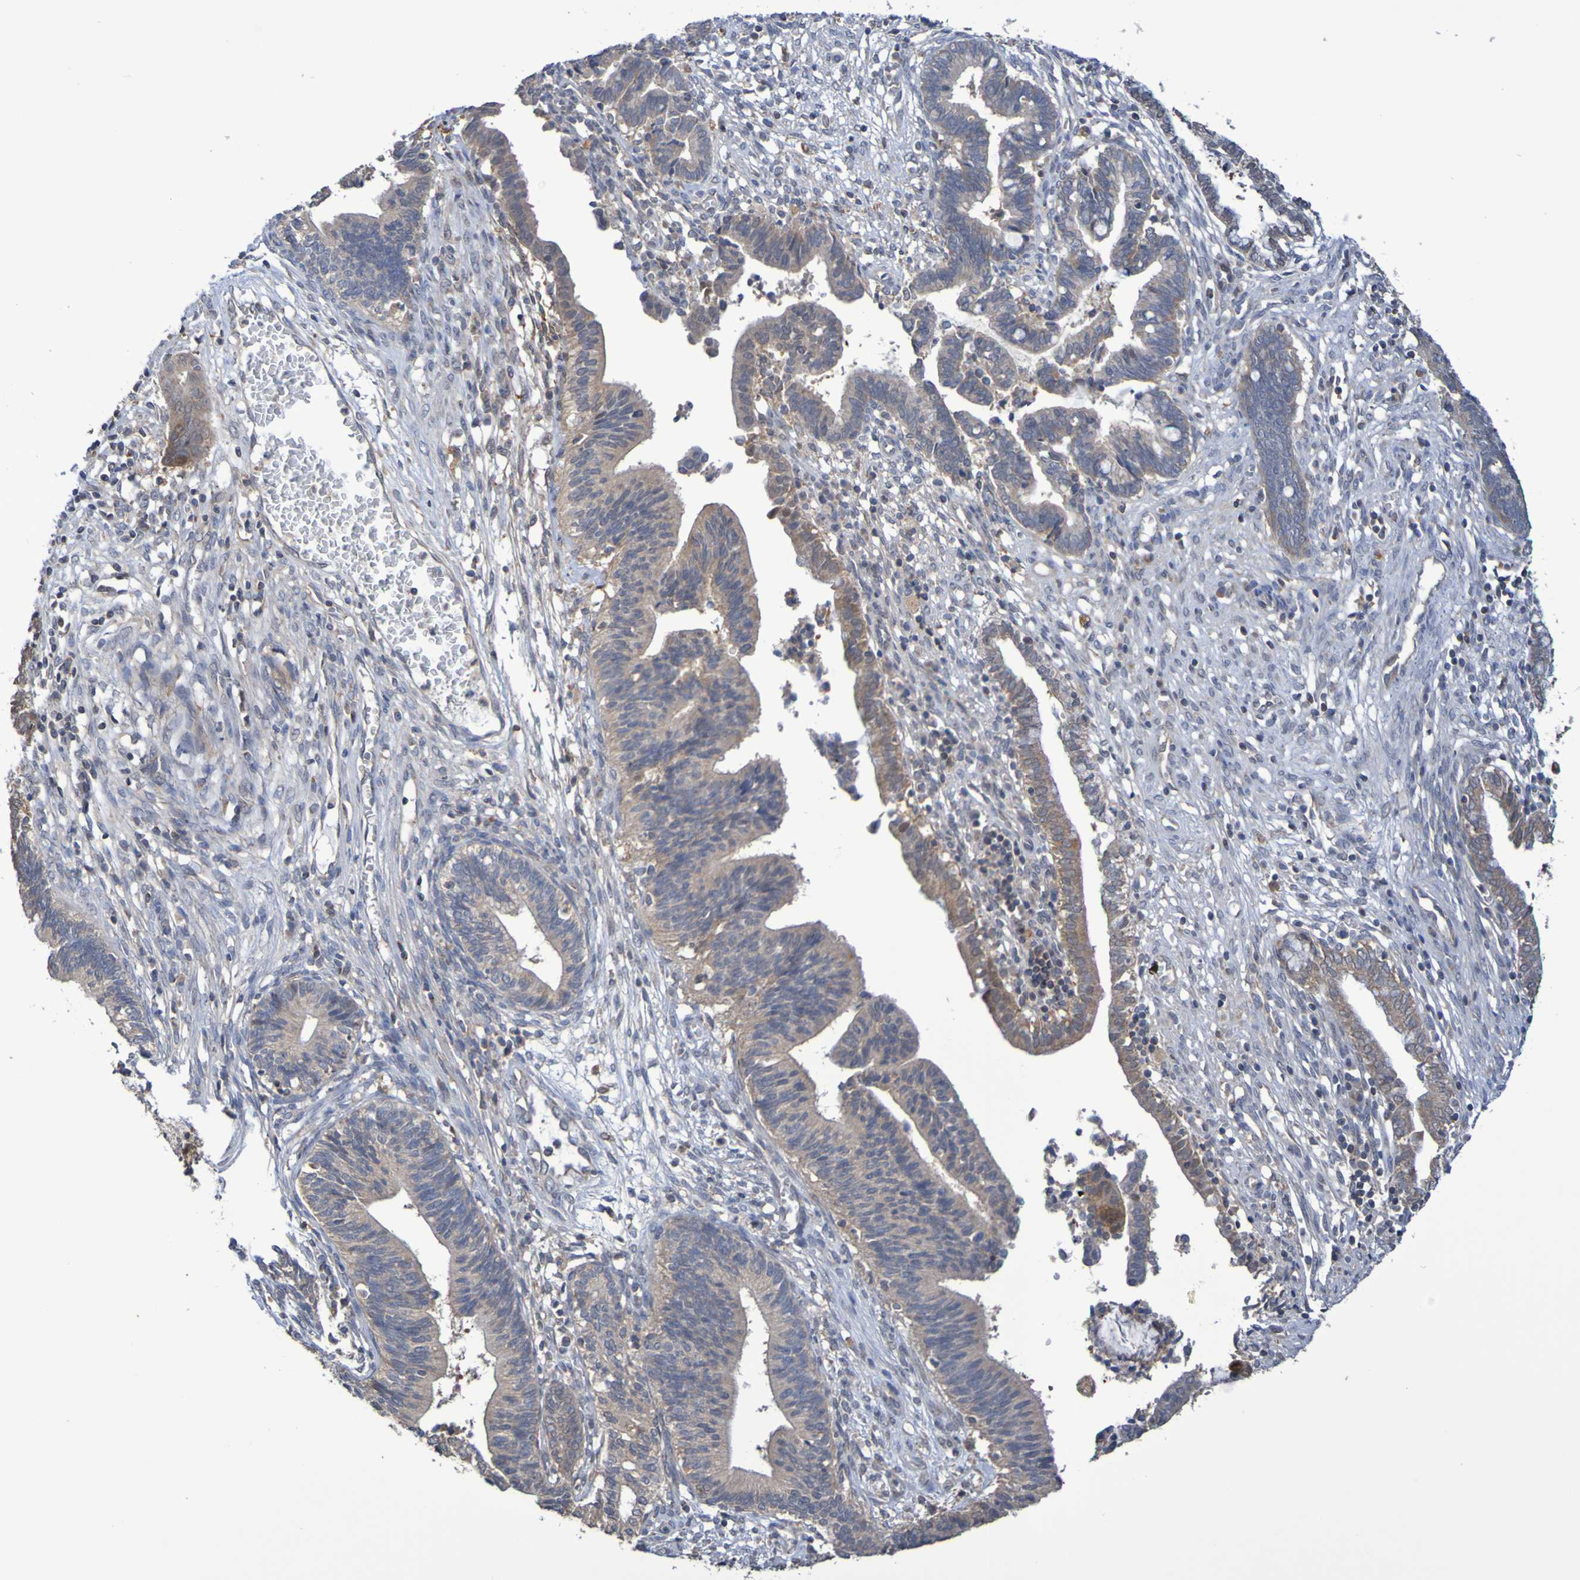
{"staining": {"intensity": "weak", "quantity": "<25%", "location": "cytoplasmic/membranous"}, "tissue": "cervical cancer", "cell_type": "Tumor cells", "image_type": "cancer", "snomed": [{"axis": "morphology", "description": "Adenocarcinoma, NOS"}, {"axis": "topography", "description": "Cervix"}], "caption": "IHC photomicrograph of cervical cancer (adenocarcinoma) stained for a protein (brown), which shows no positivity in tumor cells.", "gene": "C3orf18", "patient": {"sex": "female", "age": 44}}